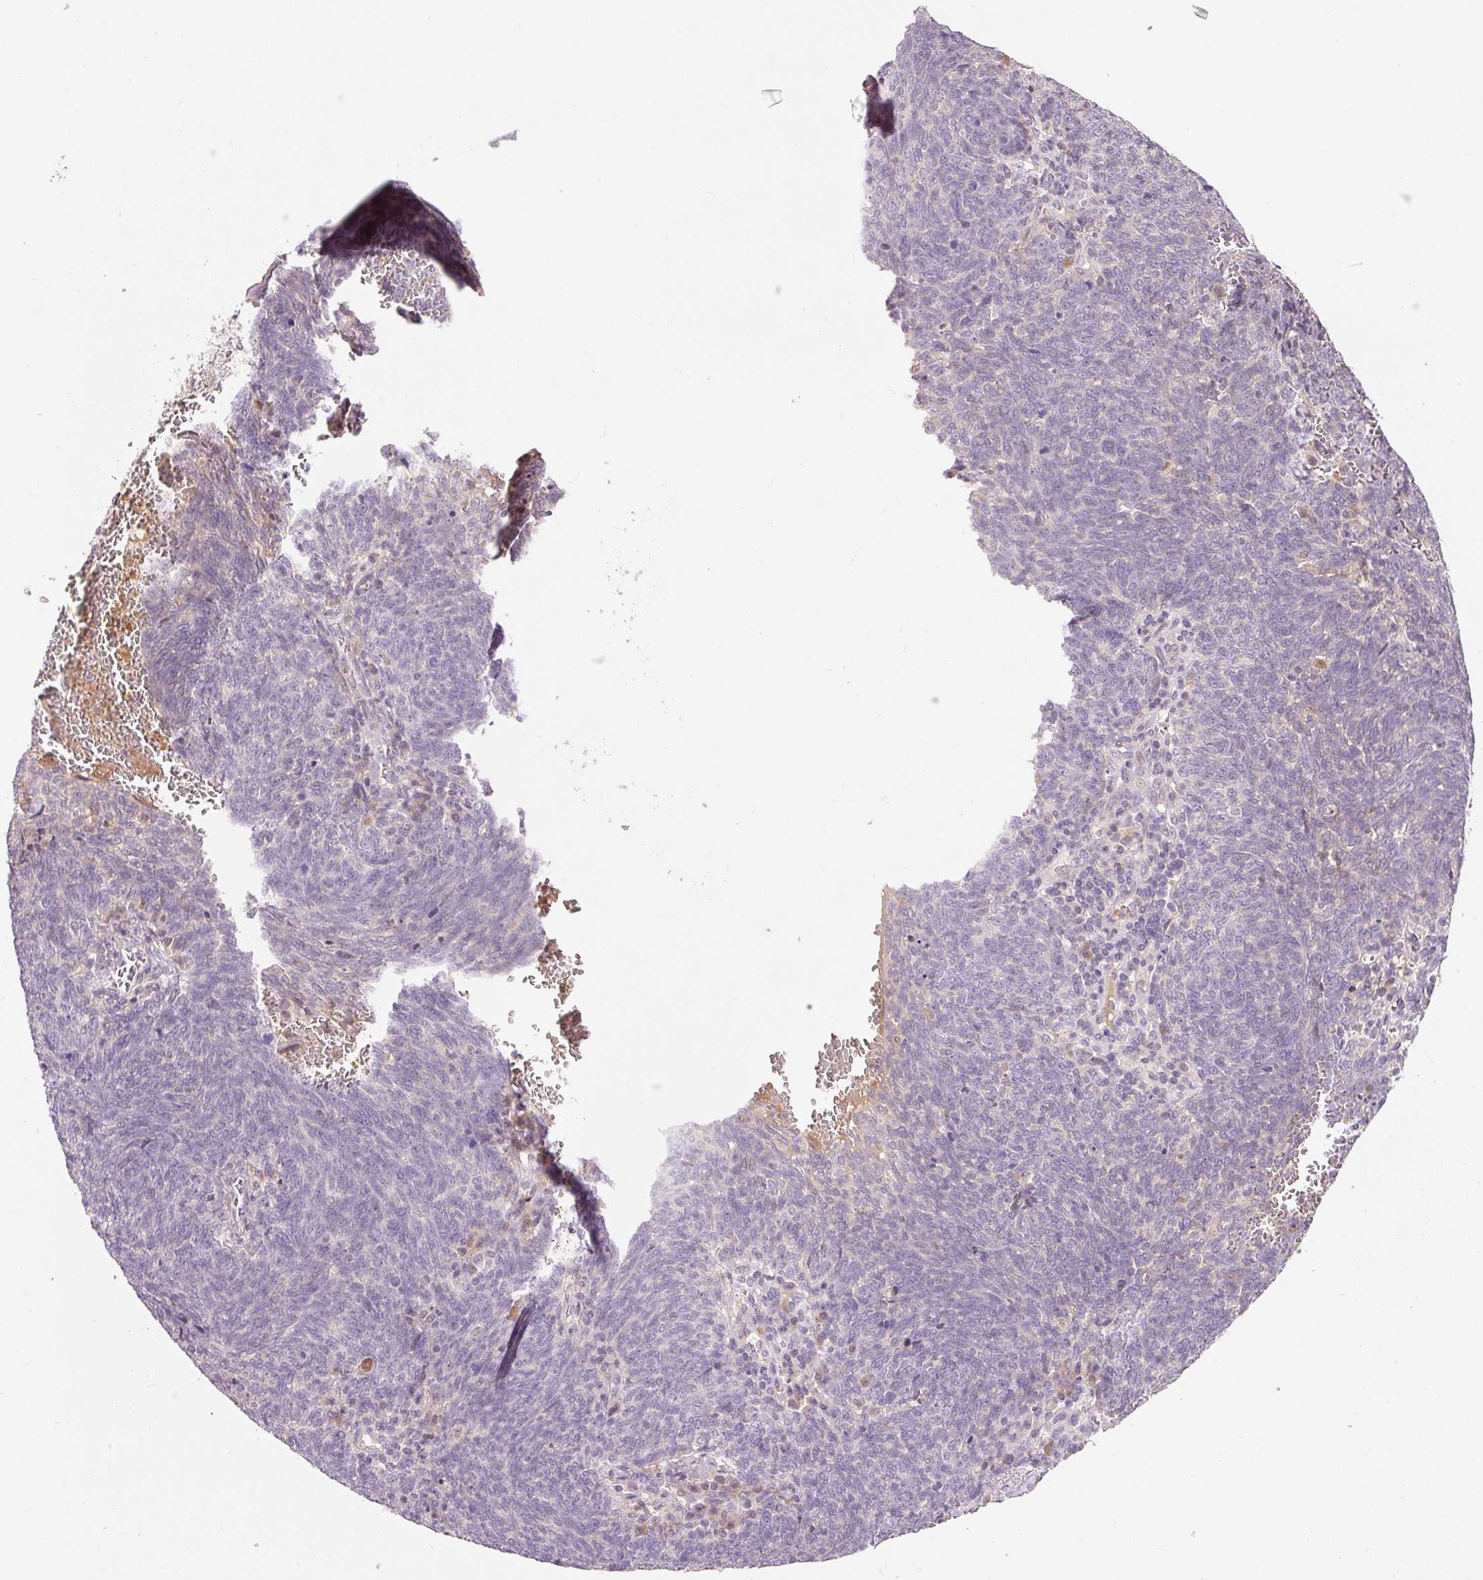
{"staining": {"intensity": "negative", "quantity": "none", "location": "none"}, "tissue": "lung cancer", "cell_type": "Tumor cells", "image_type": "cancer", "snomed": [{"axis": "morphology", "description": "Squamous cell carcinoma, NOS"}, {"axis": "topography", "description": "Lung"}], "caption": "High power microscopy histopathology image of an immunohistochemistry (IHC) photomicrograph of lung cancer, revealing no significant expression in tumor cells.", "gene": "CMTM8", "patient": {"sex": "female", "age": 72}}